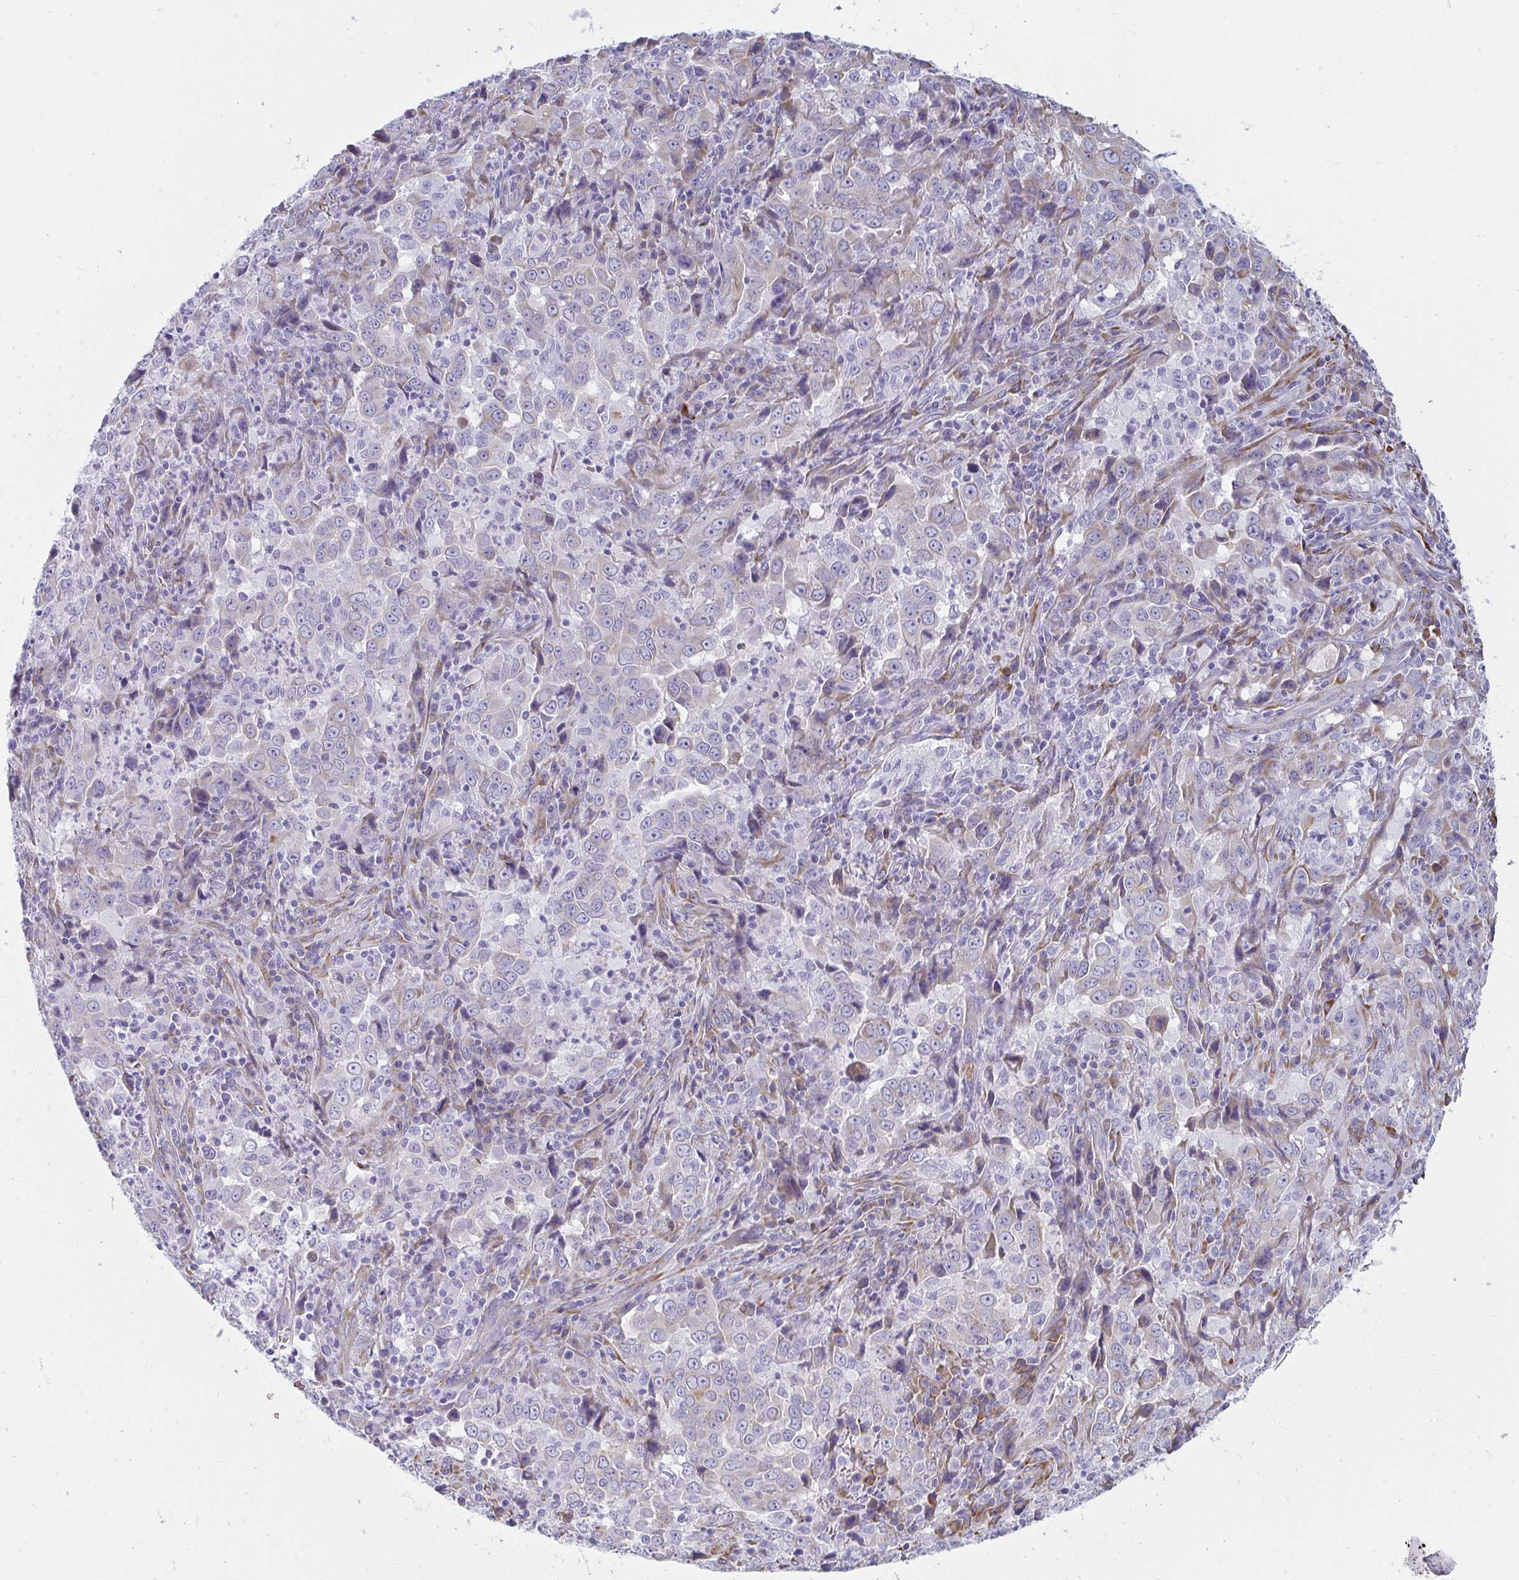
{"staining": {"intensity": "moderate", "quantity": "<25%", "location": "cytoplasmic/membranous"}, "tissue": "lung cancer", "cell_type": "Tumor cells", "image_type": "cancer", "snomed": [{"axis": "morphology", "description": "Adenocarcinoma, NOS"}, {"axis": "topography", "description": "Lung"}], "caption": "Human lung adenocarcinoma stained with a protein marker displays moderate staining in tumor cells.", "gene": "SHROOM1", "patient": {"sex": "male", "age": 67}}